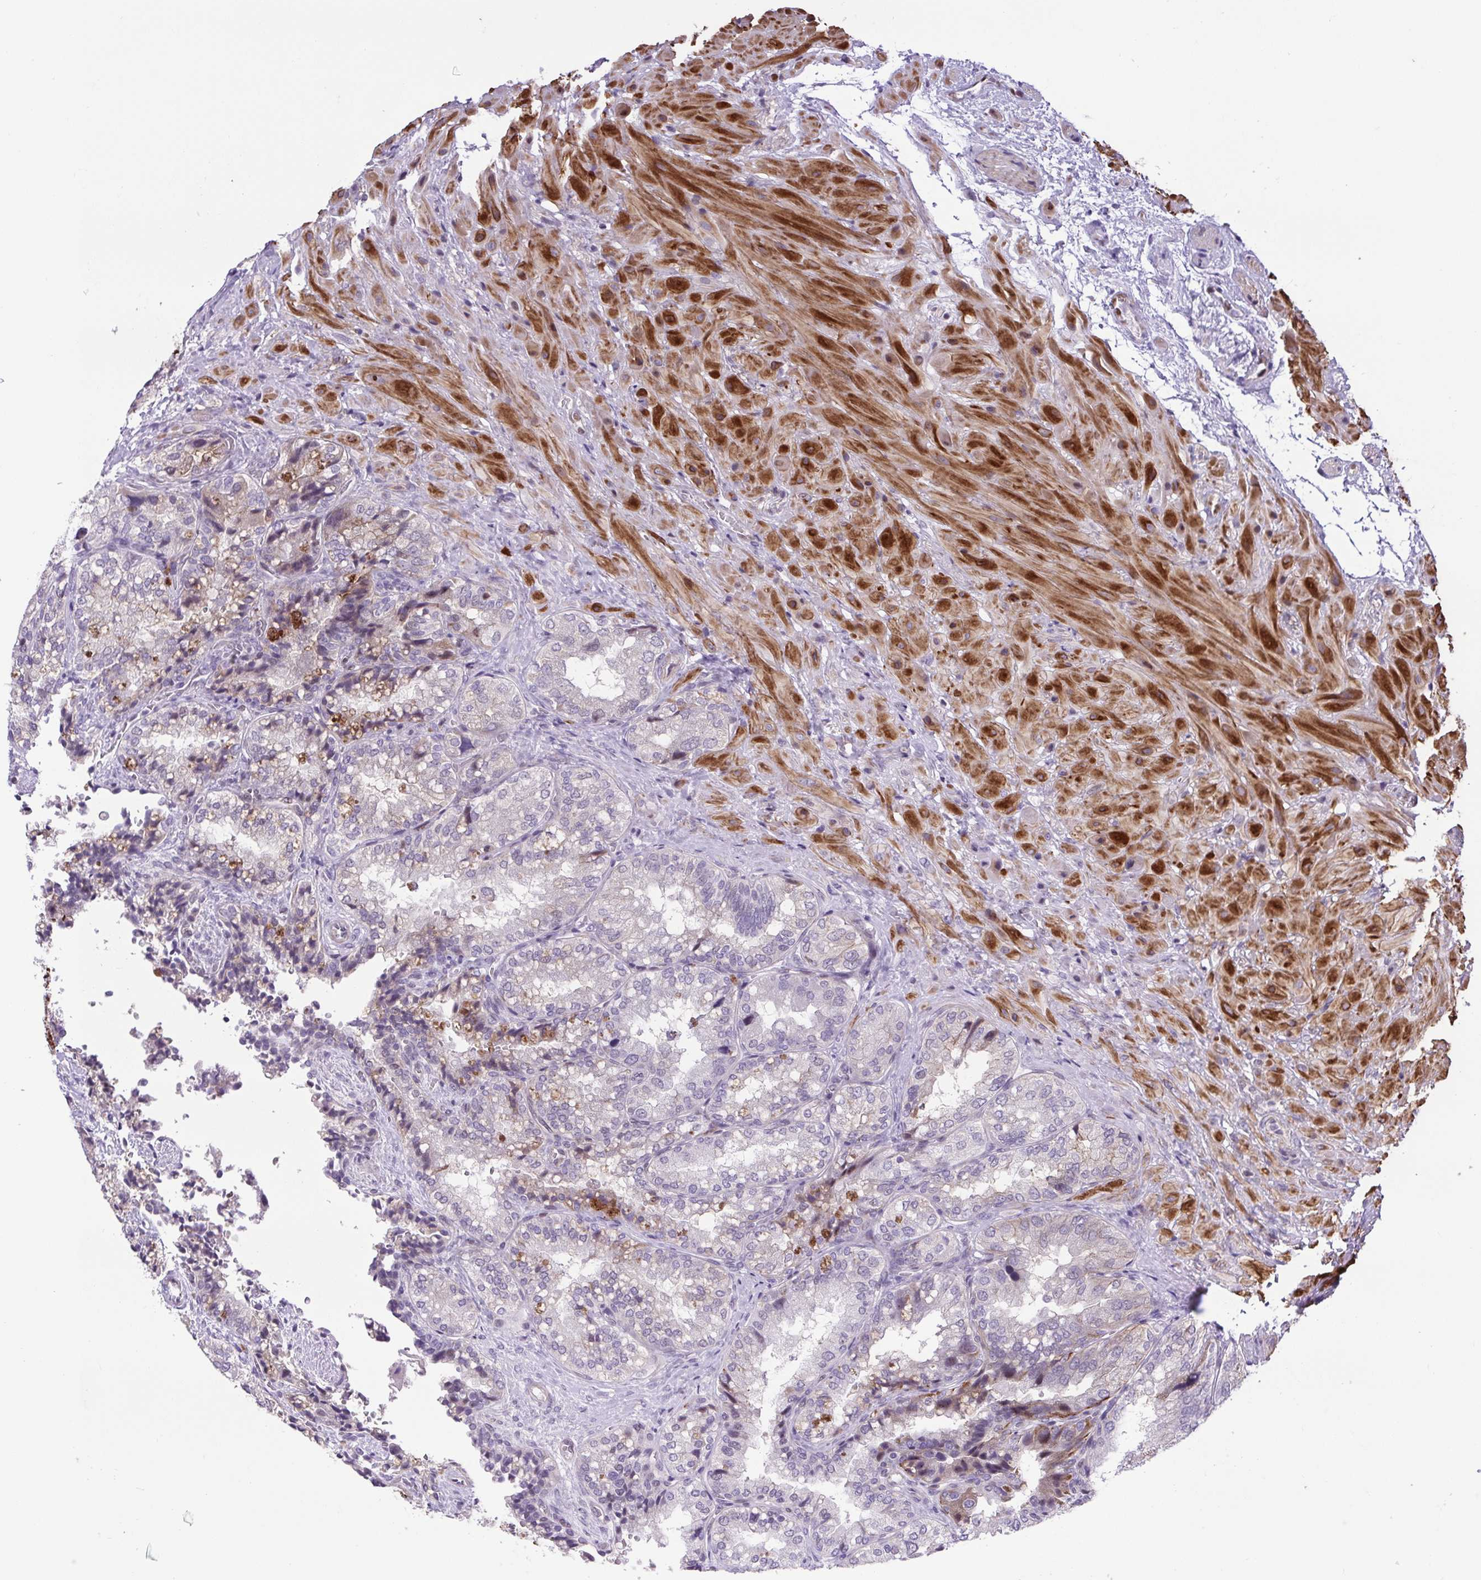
{"staining": {"intensity": "moderate", "quantity": "<25%", "location": "cytoplasmic/membranous"}, "tissue": "seminal vesicle", "cell_type": "Glandular cells", "image_type": "normal", "snomed": [{"axis": "morphology", "description": "Normal tissue, NOS"}, {"axis": "topography", "description": "Seminal veicle"}], "caption": "Seminal vesicle stained with DAB IHC reveals low levels of moderate cytoplasmic/membranous expression in about <25% of glandular cells. (DAB (3,3'-diaminobenzidine) IHC, brown staining for protein, blue staining for nuclei).", "gene": "ERG", "patient": {"sex": "male", "age": 57}}